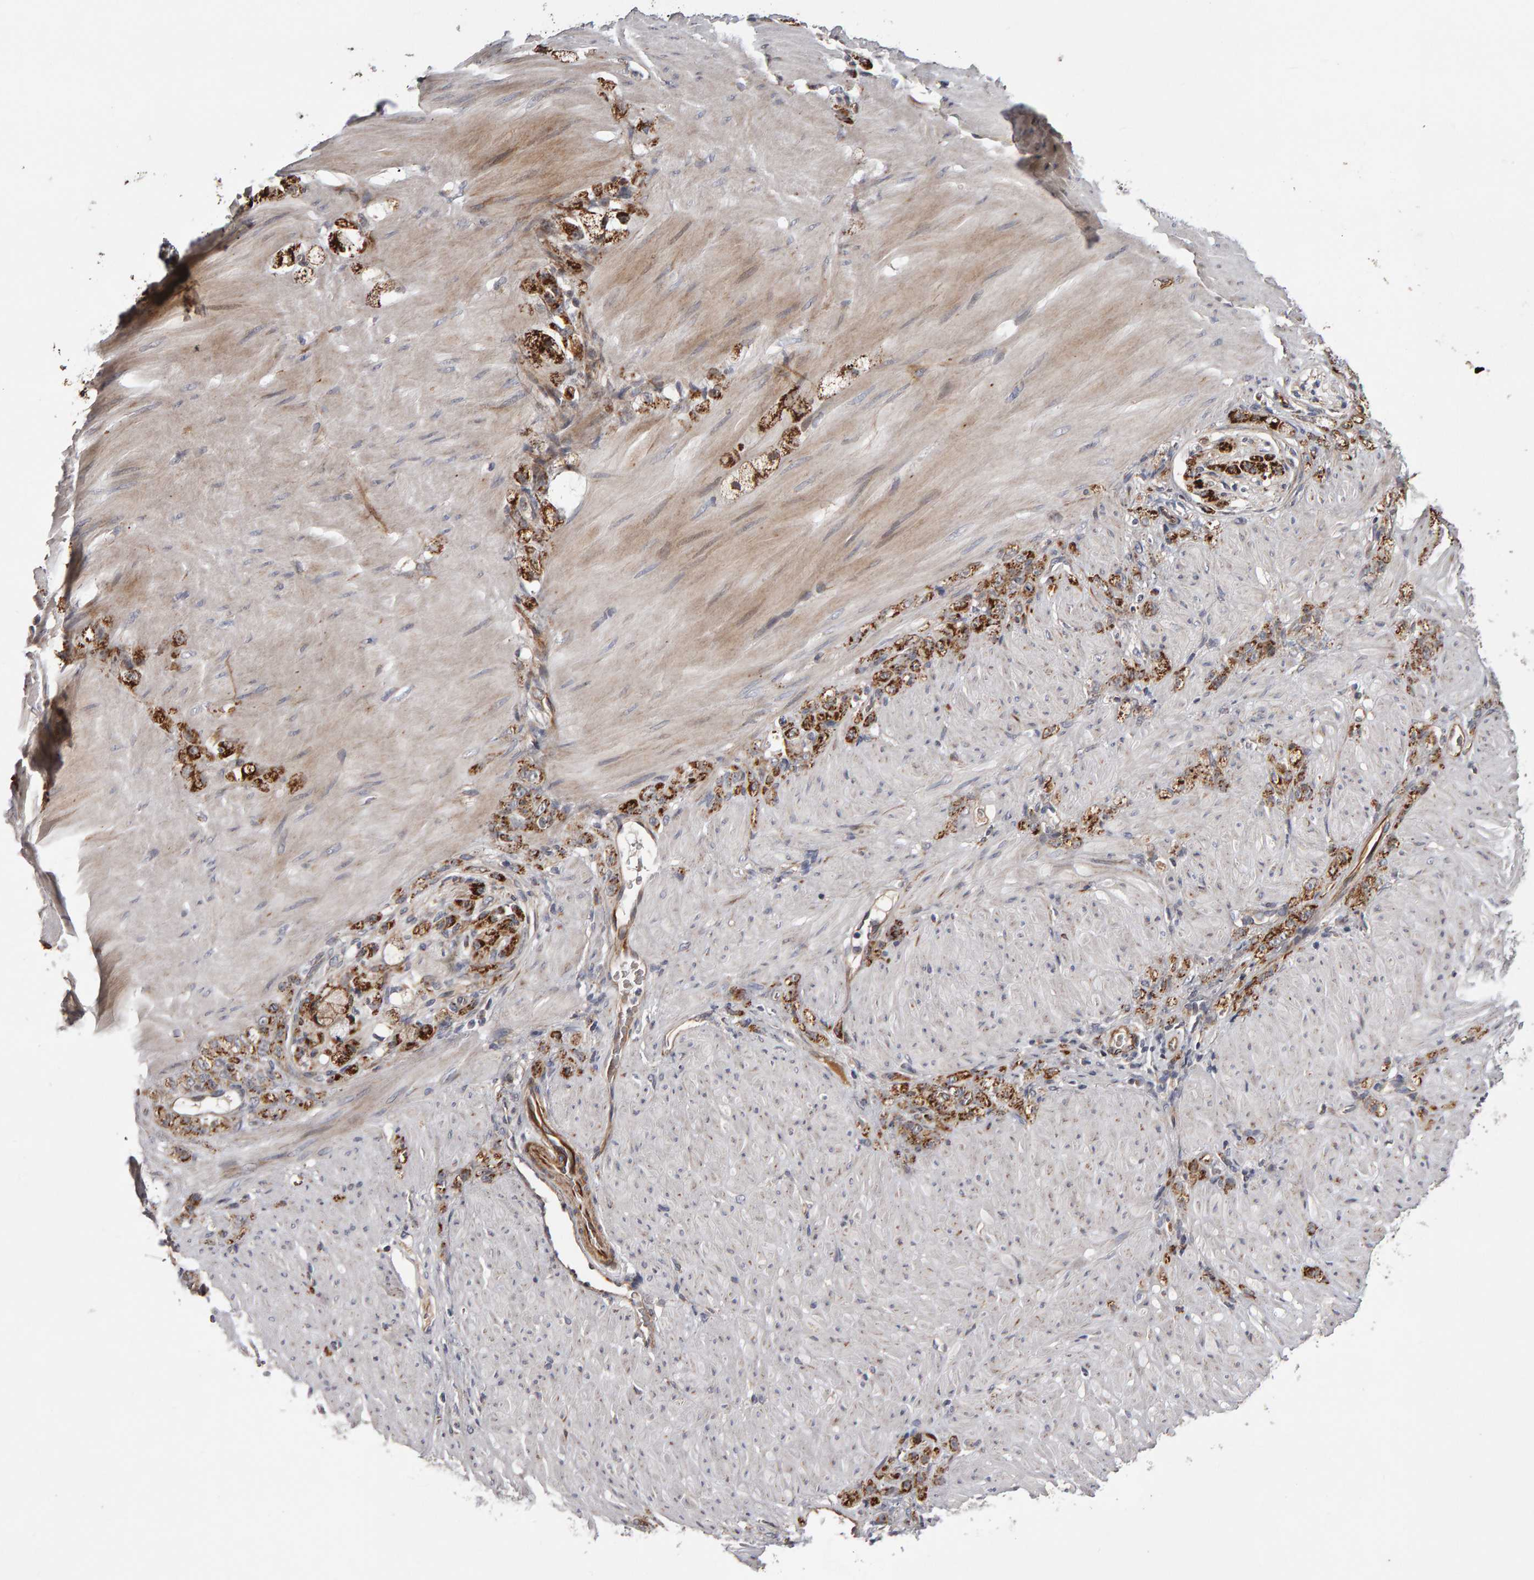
{"staining": {"intensity": "strong", "quantity": ">75%", "location": "cytoplasmic/membranous"}, "tissue": "stomach cancer", "cell_type": "Tumor cells", "image_type": "cancer", "snomed": [{"axis": "morphology", "description": "Normal tissue, NOS"}, {"axis": "morphology", "description": "Adenocarcinoma, NOS"}, {"axis": "topography", "description": "Stomach"}], "caption": "The micrograph reveals staining of adenocarcinoma (stomach), revealing strong cytoplasmic/membranous protein expression (brown color) within tumor cells.", "gene": "CANT1", "patient": {"sex": "male", "age": 82}}